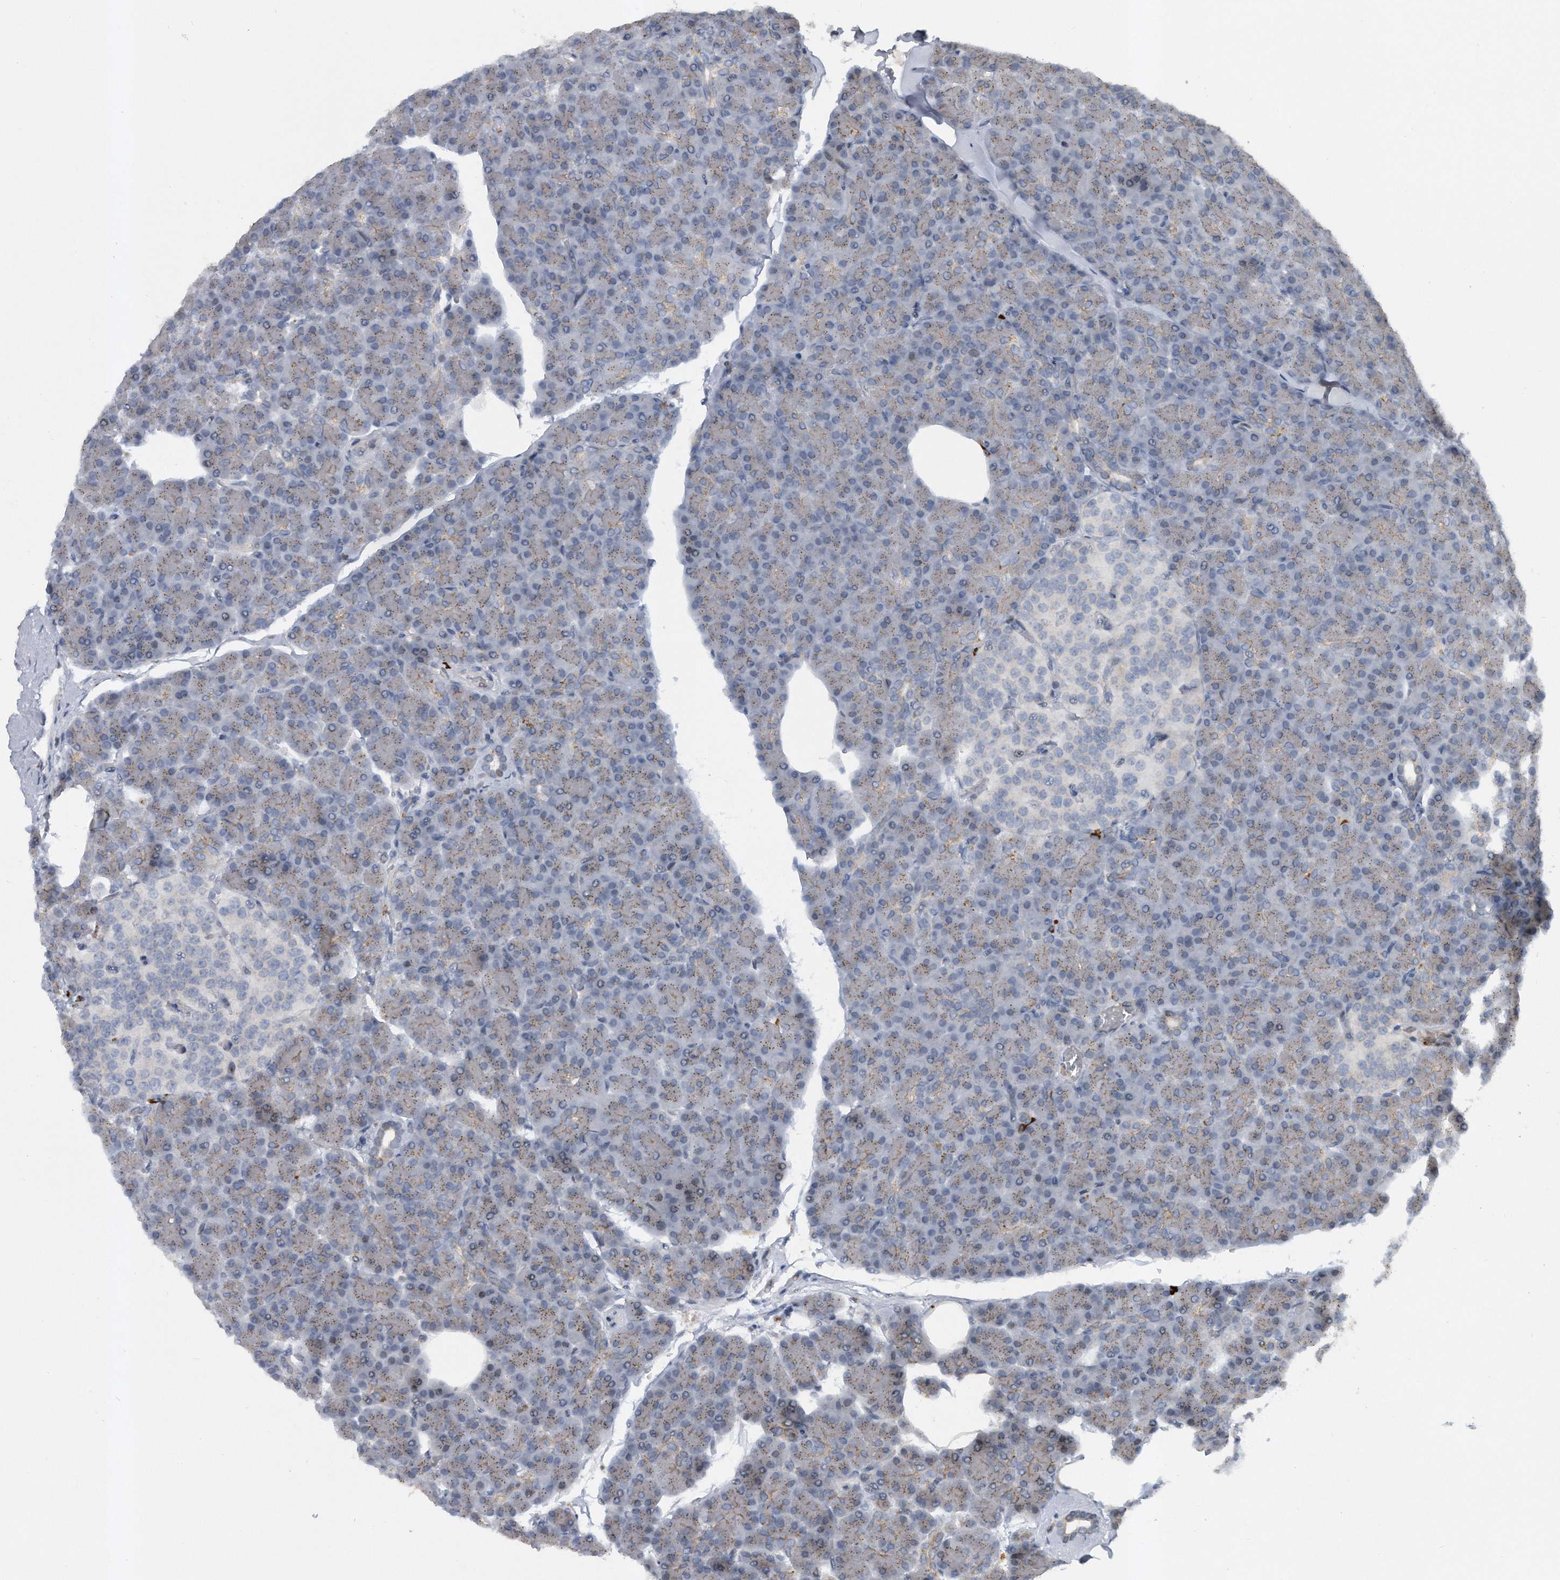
{"staining": {"intensity": "moderate", "quantity": ">75%", "location": "cytoplasmic/membranous"}, "tissue": "pancreas", "cell_type": "Exocrine glandular cells", "image_type": "normal", "snomed": [{"axis": "morphology", "description": "Normal tissue, NOS"}, {"axis": "topography", "description": "Pancreas"}], "caption": "Moderate cytoplasmic/membranous staining is identified in about >75% of exocrine glandular cells in benign pancreas. Using DAB (brown) and hematoxylin (blue) stains, captured at high magnification using brightfield microscopy.", "gene": "PGBD2", "patient": {"sex": "female", "age": 43}}